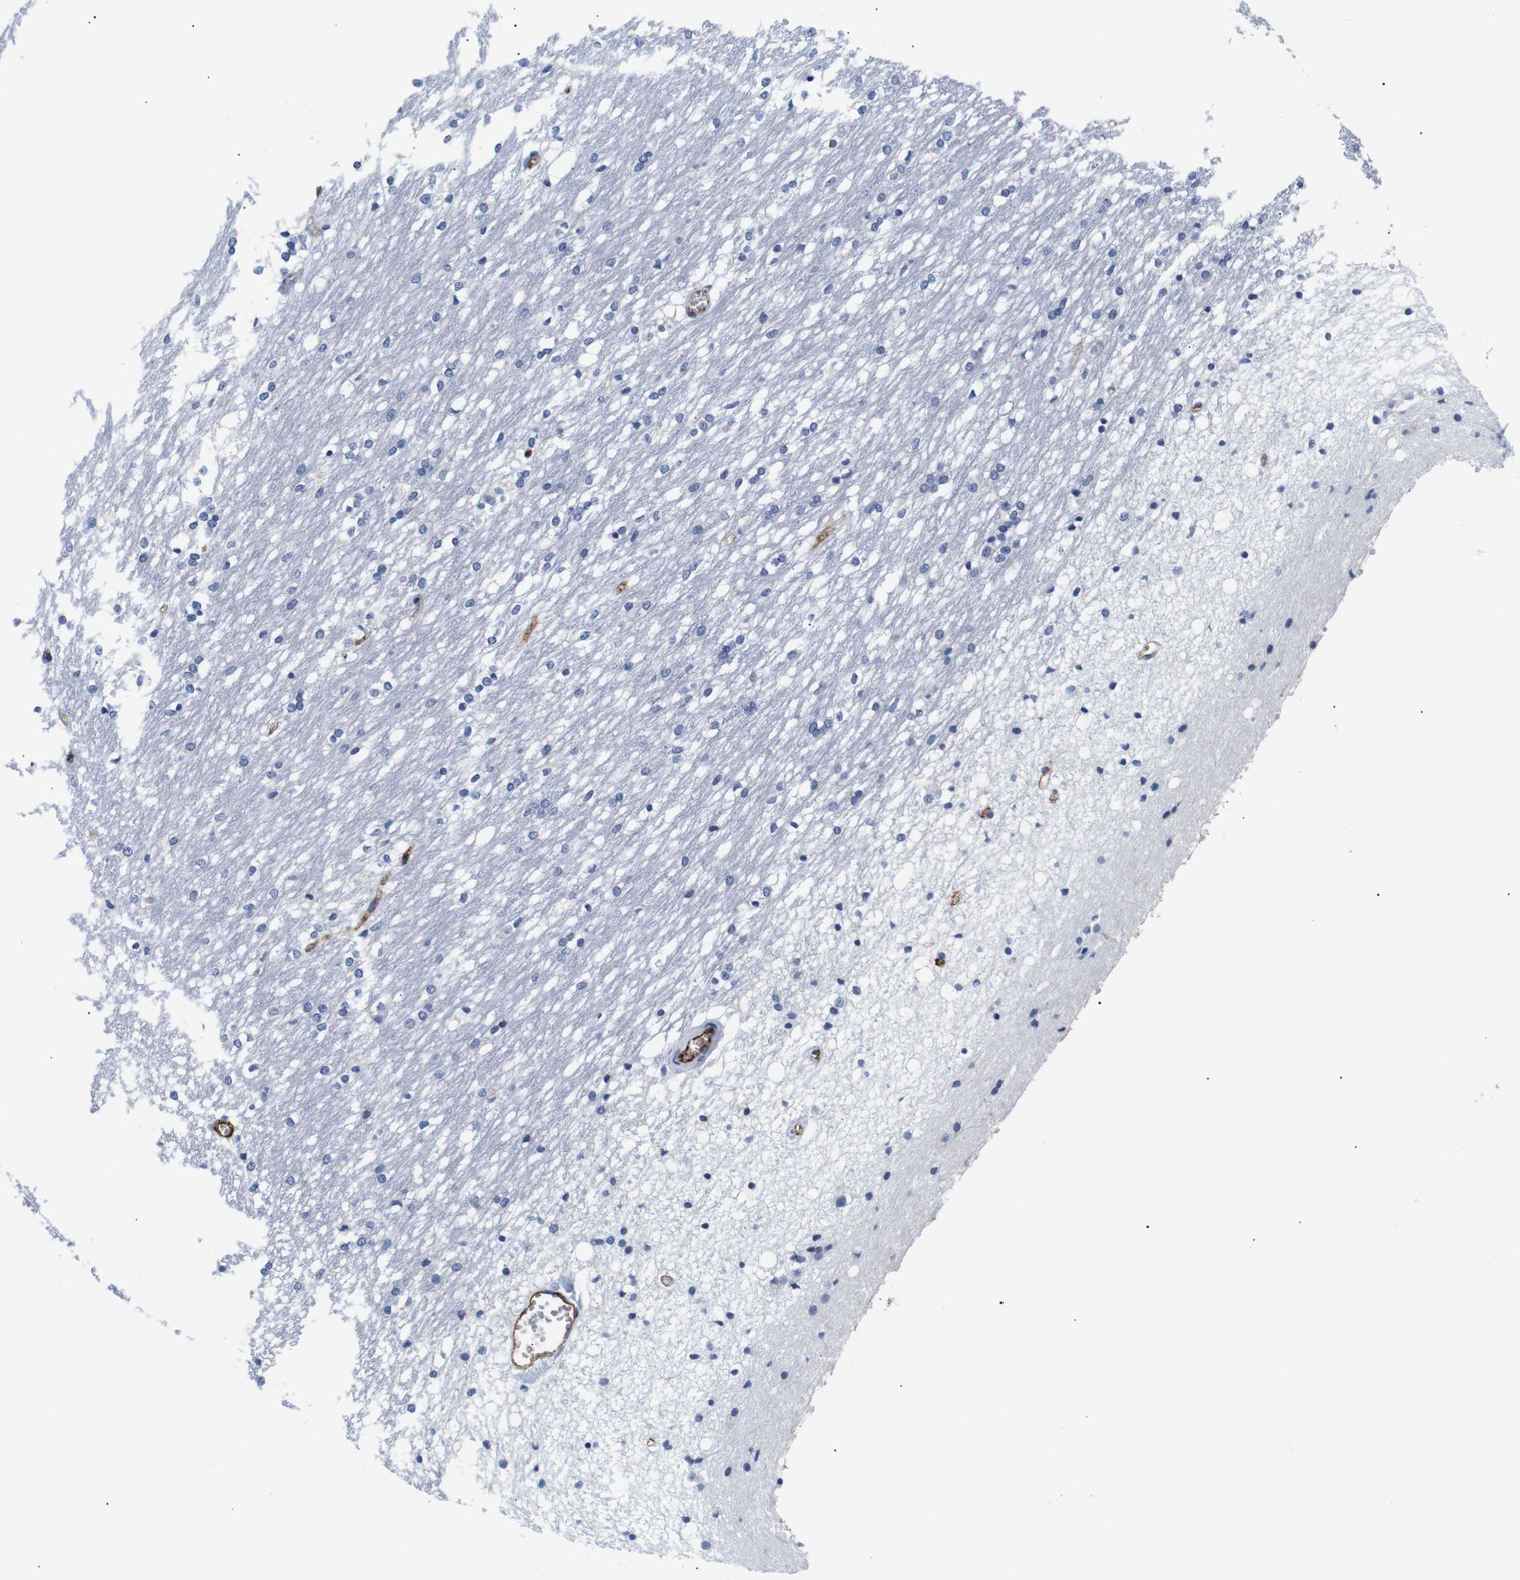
{"staining": {"intensity": "negative", "quantity": "none", "location": "none"}, "tissue": "caudate", "cell_type": "Glial cells", "image_type": "normal", "snomed": [{"axis": "morphology", "description": "Normal tissue, NOS"}, {"axis": "topography", "description": "Lateral ventricle wall"}], "caption": "Immunohistochemistry of normal human caudate demonstrates no positivity in glial cells. (DAB (3,3'-diaminobenzidine) IHC visualized using brightfield microscopy, high magnification).", "gene": "MUC4", "patient": {"sex": "female", "age": 19}}